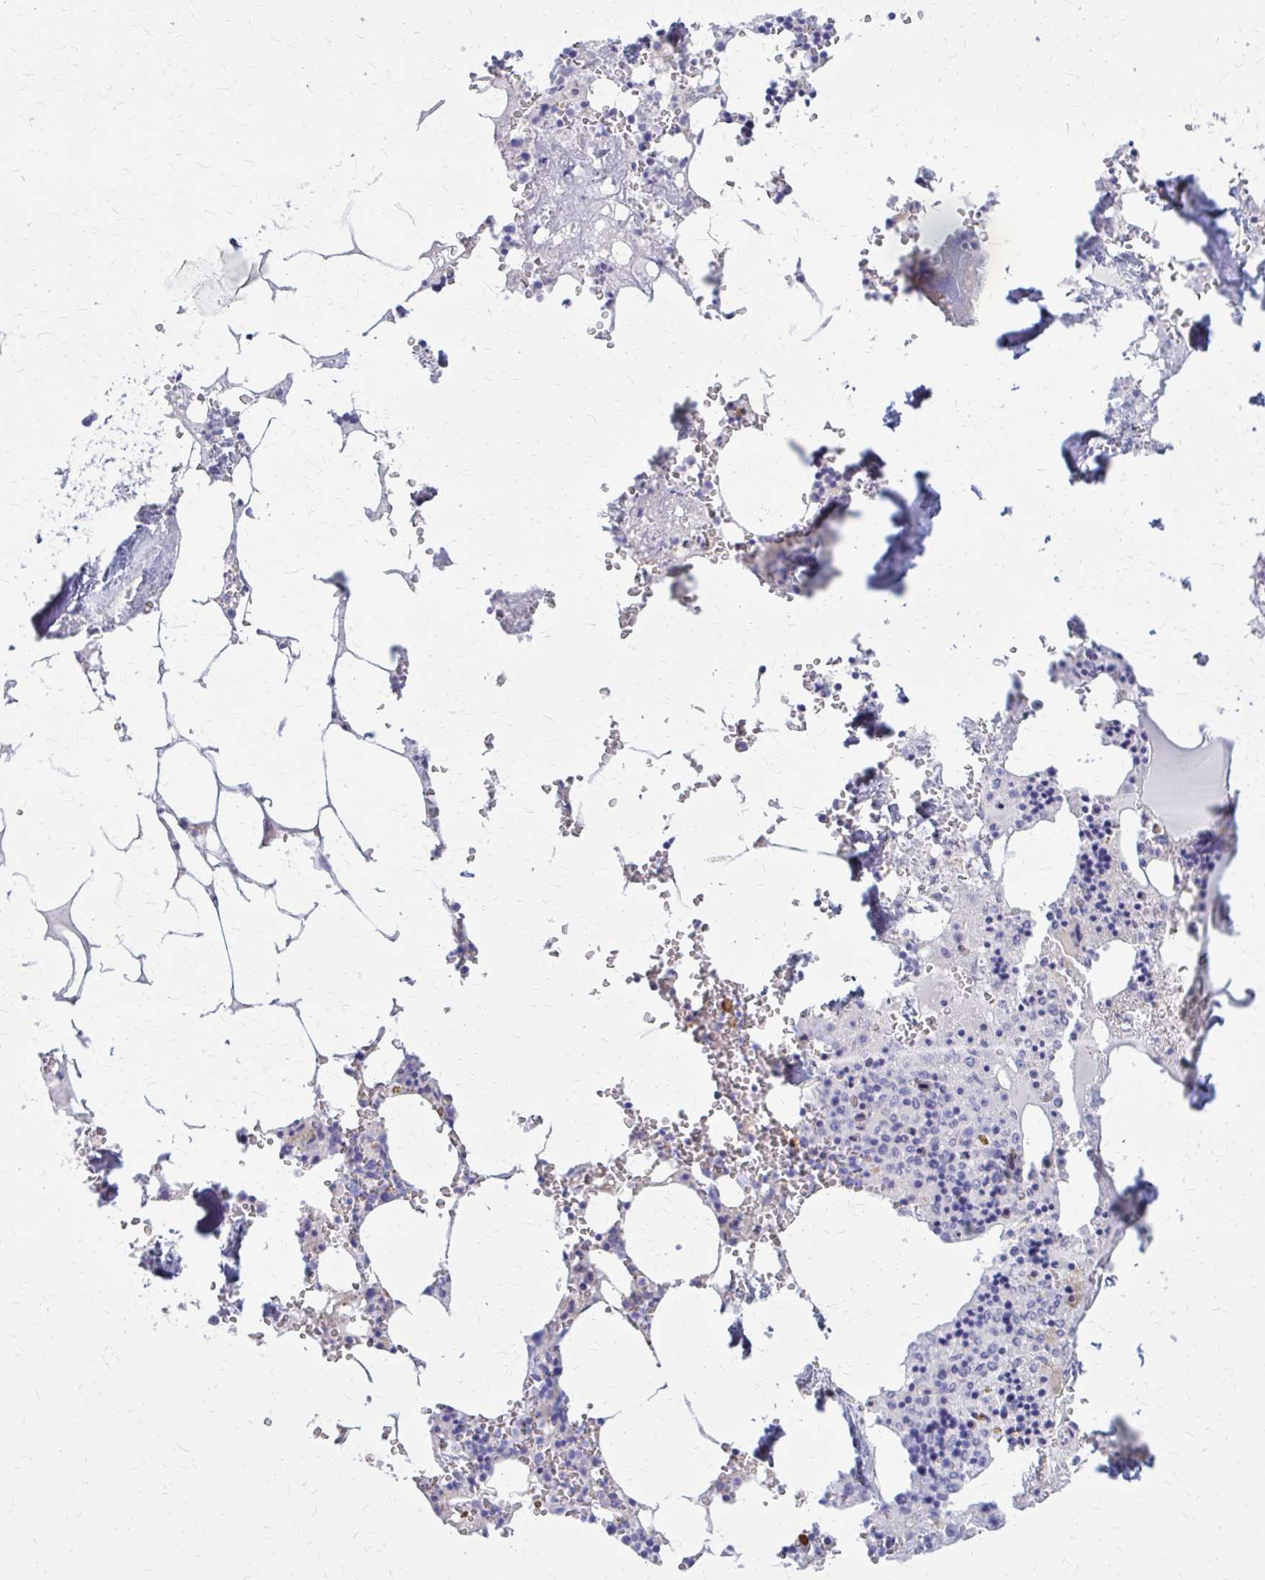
{"staining": {"intensity": "negative", "quantity": "none", "location": "none"}, "tissue": "bone marrow", "cell_type": "Hematopoietic cells", "image_type": "normal", "snomed": [{"axis": "morphology", "description": "Normal tissue, NOS"}, {"axis": "topography", "description": "Bone marrow"}], "caption": "The photomicrograph shows no significant staining in hematopoietic cells of bone marrow. (DAB IHC, high magnification).", "gene": "GLYATL2", "patient": {"sex": "male", "age": 54}}